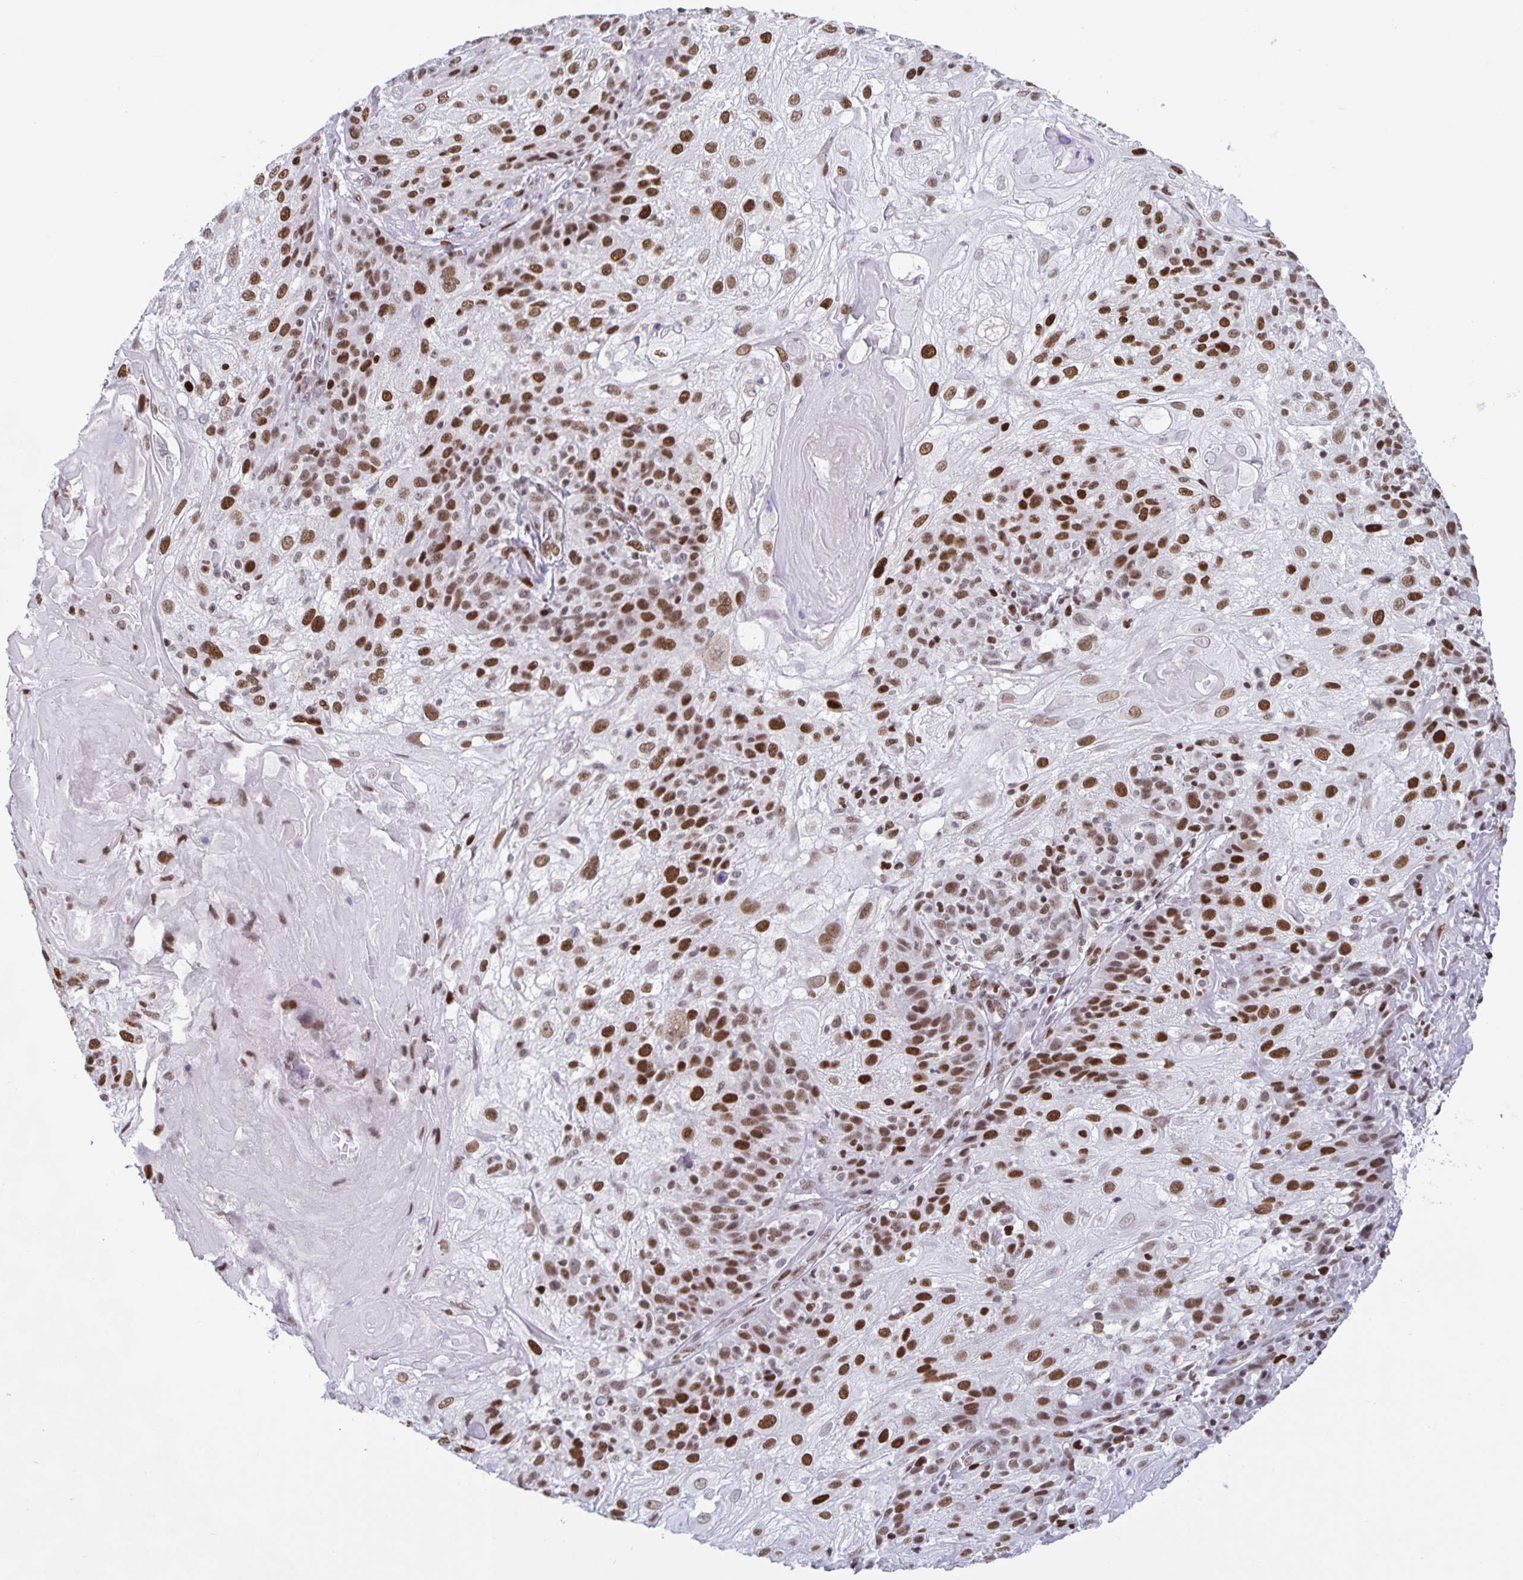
{"staining": {"intensity": "moderate", "quantity": ">75%", "location": "nuclear"}, "tissue": "skin cancer", "cell_type": "Tumor cells", "image_type": "cancer", "snomed": [{"axis": "morphology", "description": "Normal tissue, NOS"}, {"axis": "morphology", "description": "Squamous cell carcinoma, NOS"}, {"axis": "topography", "description": "Skin"}], "caption": "A brown stain labels moderate nuclear positivity of a protein in human skin squamous cell carcinoma tumor cells. (DAB = brown stain, brightfield microscopy at high magnification).", "gene": "JUND", "patient": {"sex": "female", "age": 83}}